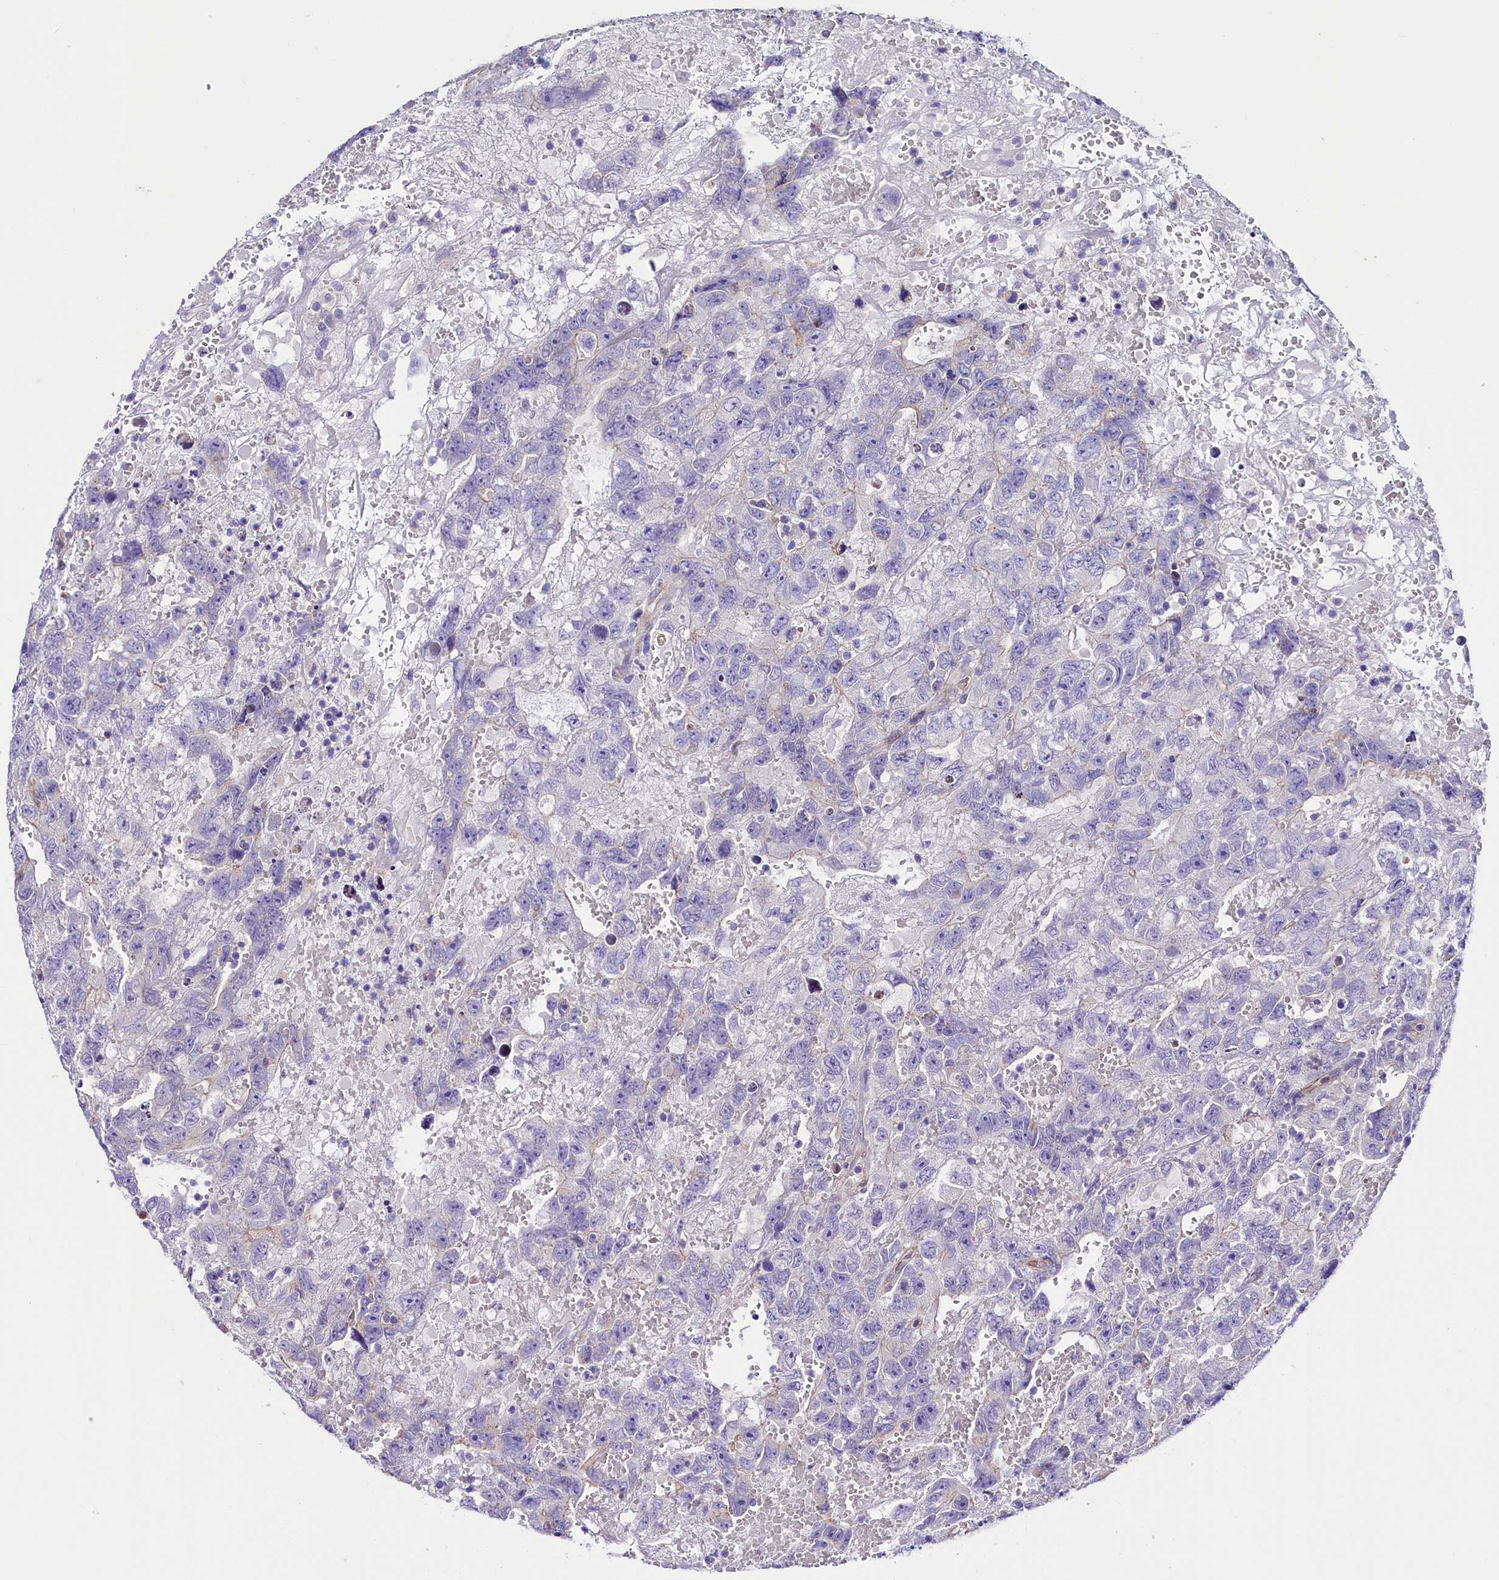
{"staining": {"intensity": "negative", "quantity": "none", "location": "none"}, "tissue": "testis cancer", "cell_type": "Tumor cells", "image_type": "cancer", "snomed": [{"axis": "morphology", "description": "Carcinoma, Embryonal, NOS"}, {"axis": "topography", "description": "Testis"}], "caption": "The immunohistochemistry micrograph has no significant staining in tumor cells of testis embryonal carcinoma tissue.", "gene": "SLF1", "patient": {"sex": "male", "age": 45}}